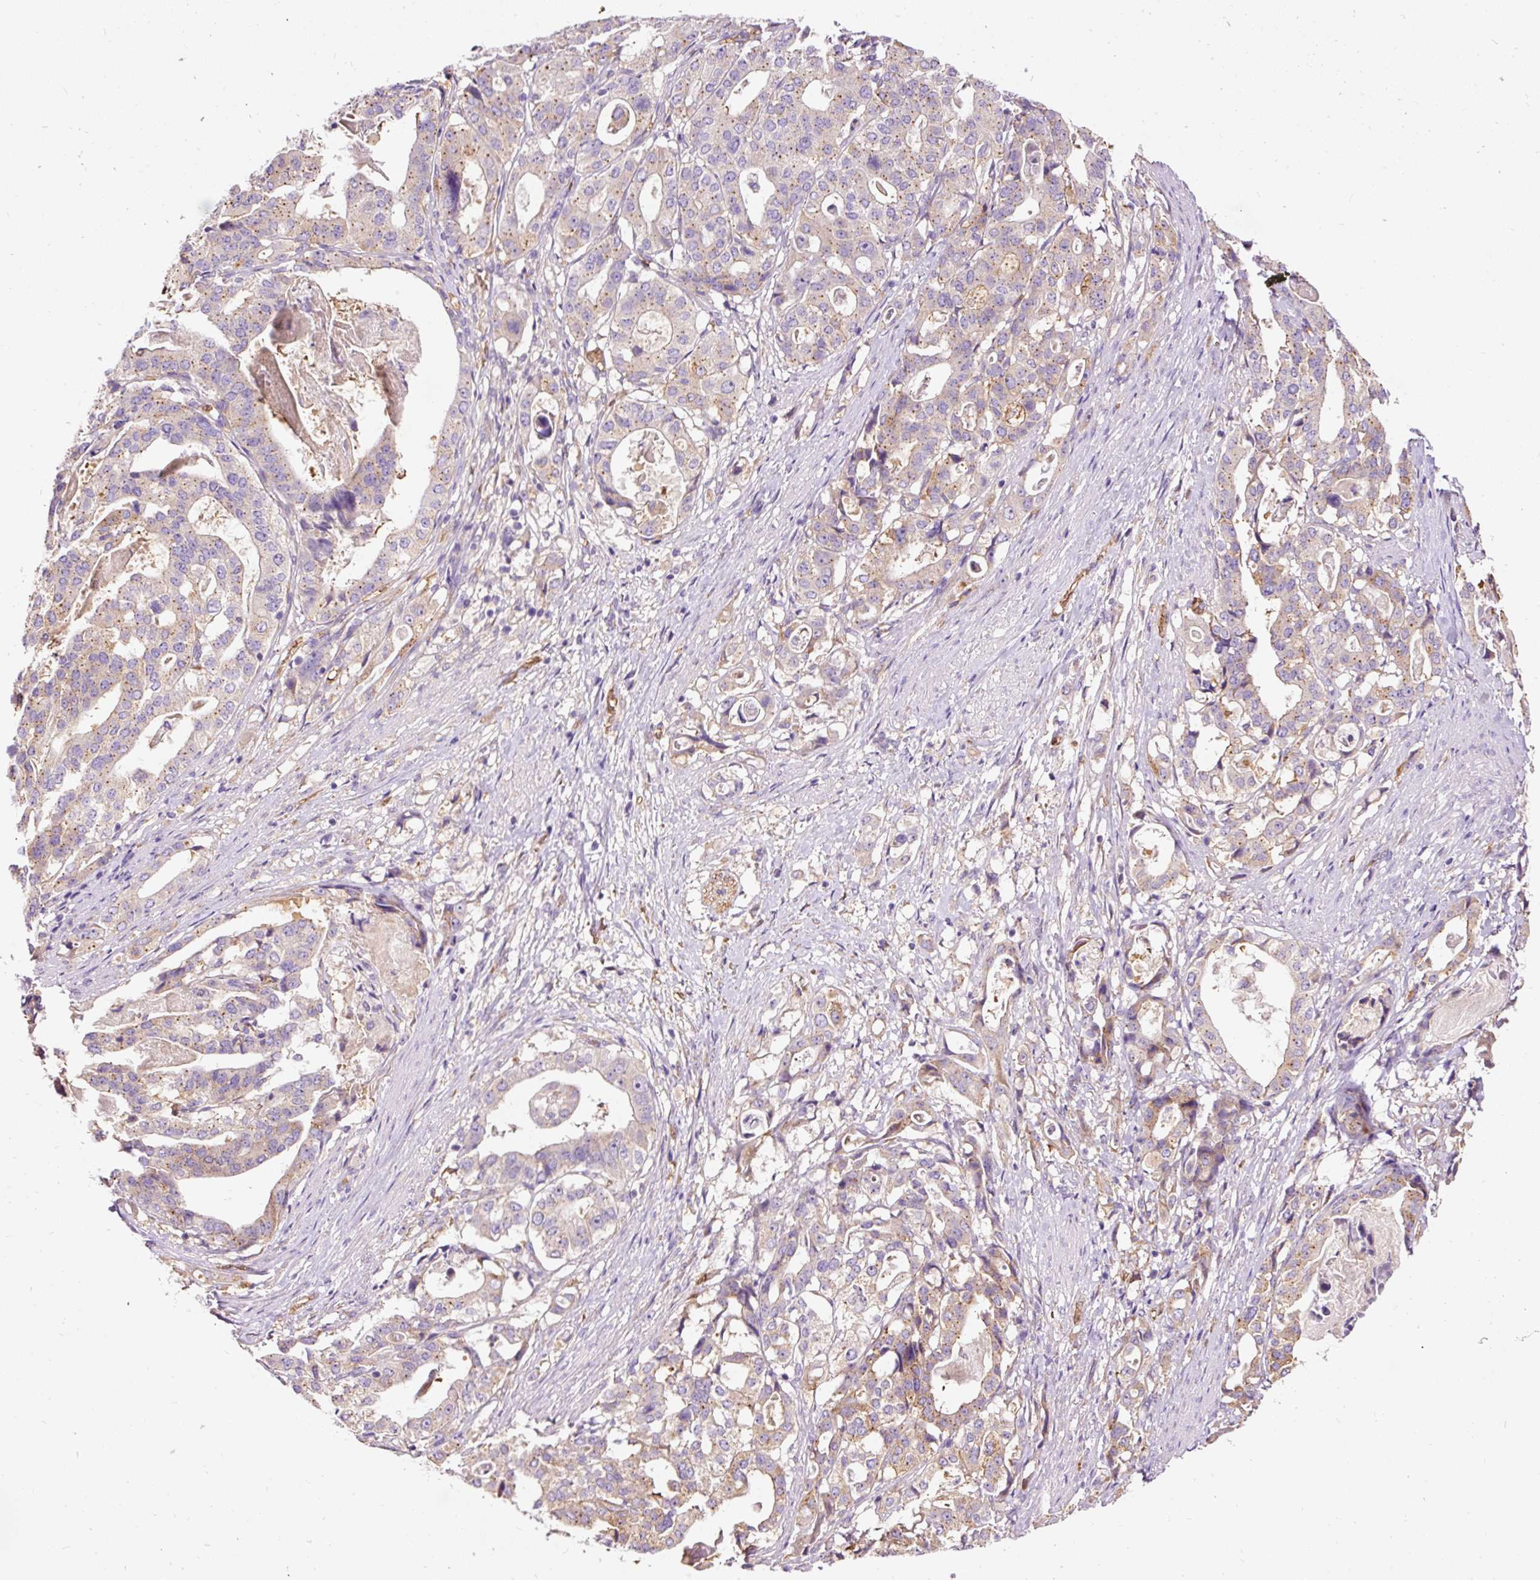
{"staining": {"intensity": "moderate", "quantity": ">75%", "location": "cytoplasmic/membranous"}, "tissue": "stomach cancer", "cell_type": "Tumor cells", "image_type": "cancer", "snomed": [{"axis": "morphology", "description": "Adenocarcinoma, NOS"}, {"axis": "topography", "description": "Stomach"}], "caption": "Protein staining of stomach cancer tissue exhibits moderate cytoplasmic/membranous expression in about >75% of tumor cells.", "gene": "PRRC2A", "patient": {"sex": "male", "age": 48}}